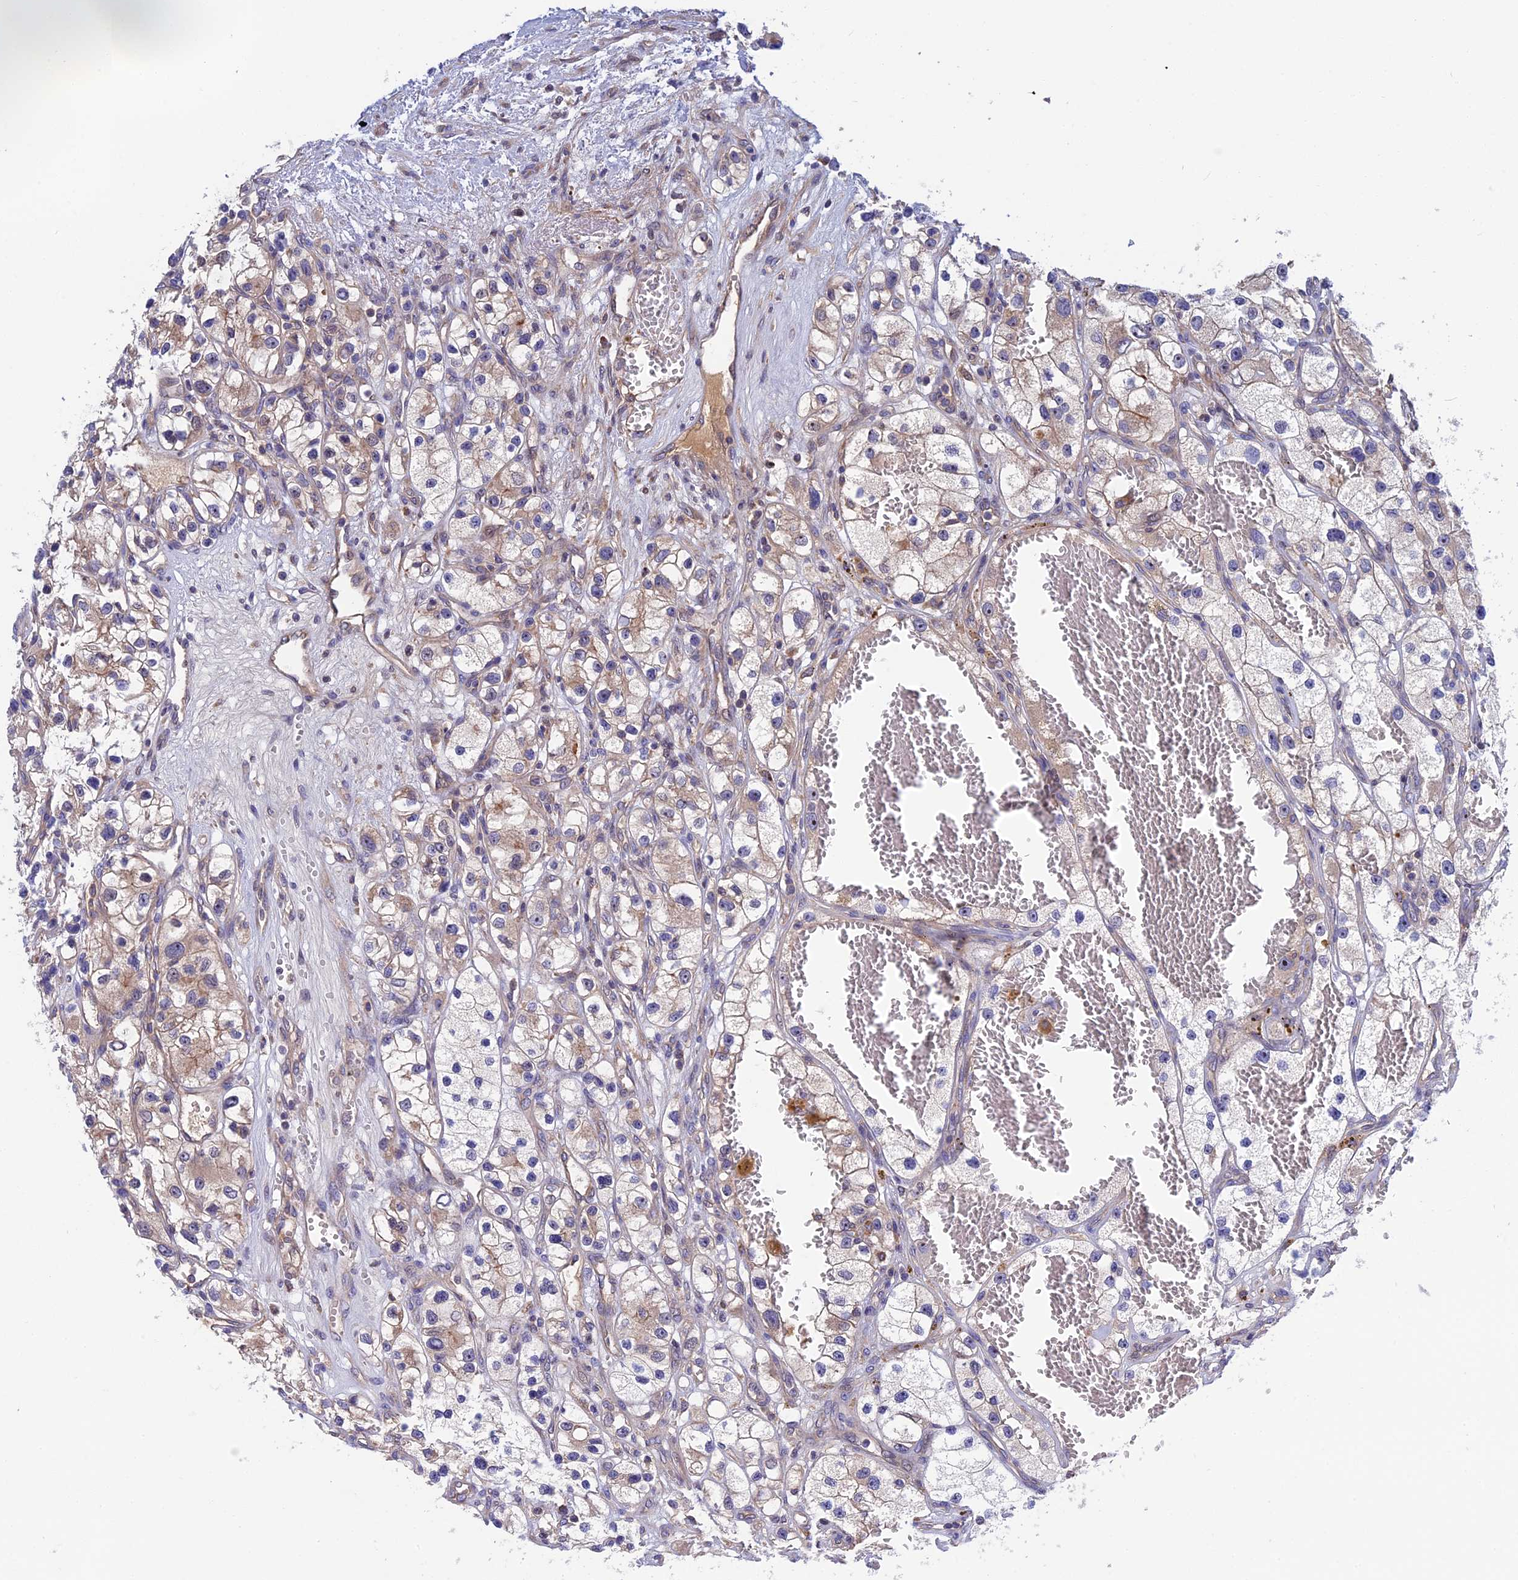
{"staining": {"intensity": "weak", "quantity": "<25%", "location": "cytoplasmic/membranous"}, "tissue": "renal cancer", "cell_type": "Tumor cells", "image_type": "cancer", "snomed": [{"axis": "morphology", "description": "Adenocarcinoma, NOS"}, {"axis": "topography", "description": "Kidney"}], "caption": "A high-resolution image shows immunohistochemistry staining of renal cancer, which exhibits no significant expression in tumor cells. The staining was performed using DAB to visualize the protein expression in brown, while the nuclei were stained in blue with hematoxylin (Magnification: 20x).", "gene": "CRACD", "patient": {"sex": "female", "age": 57}}